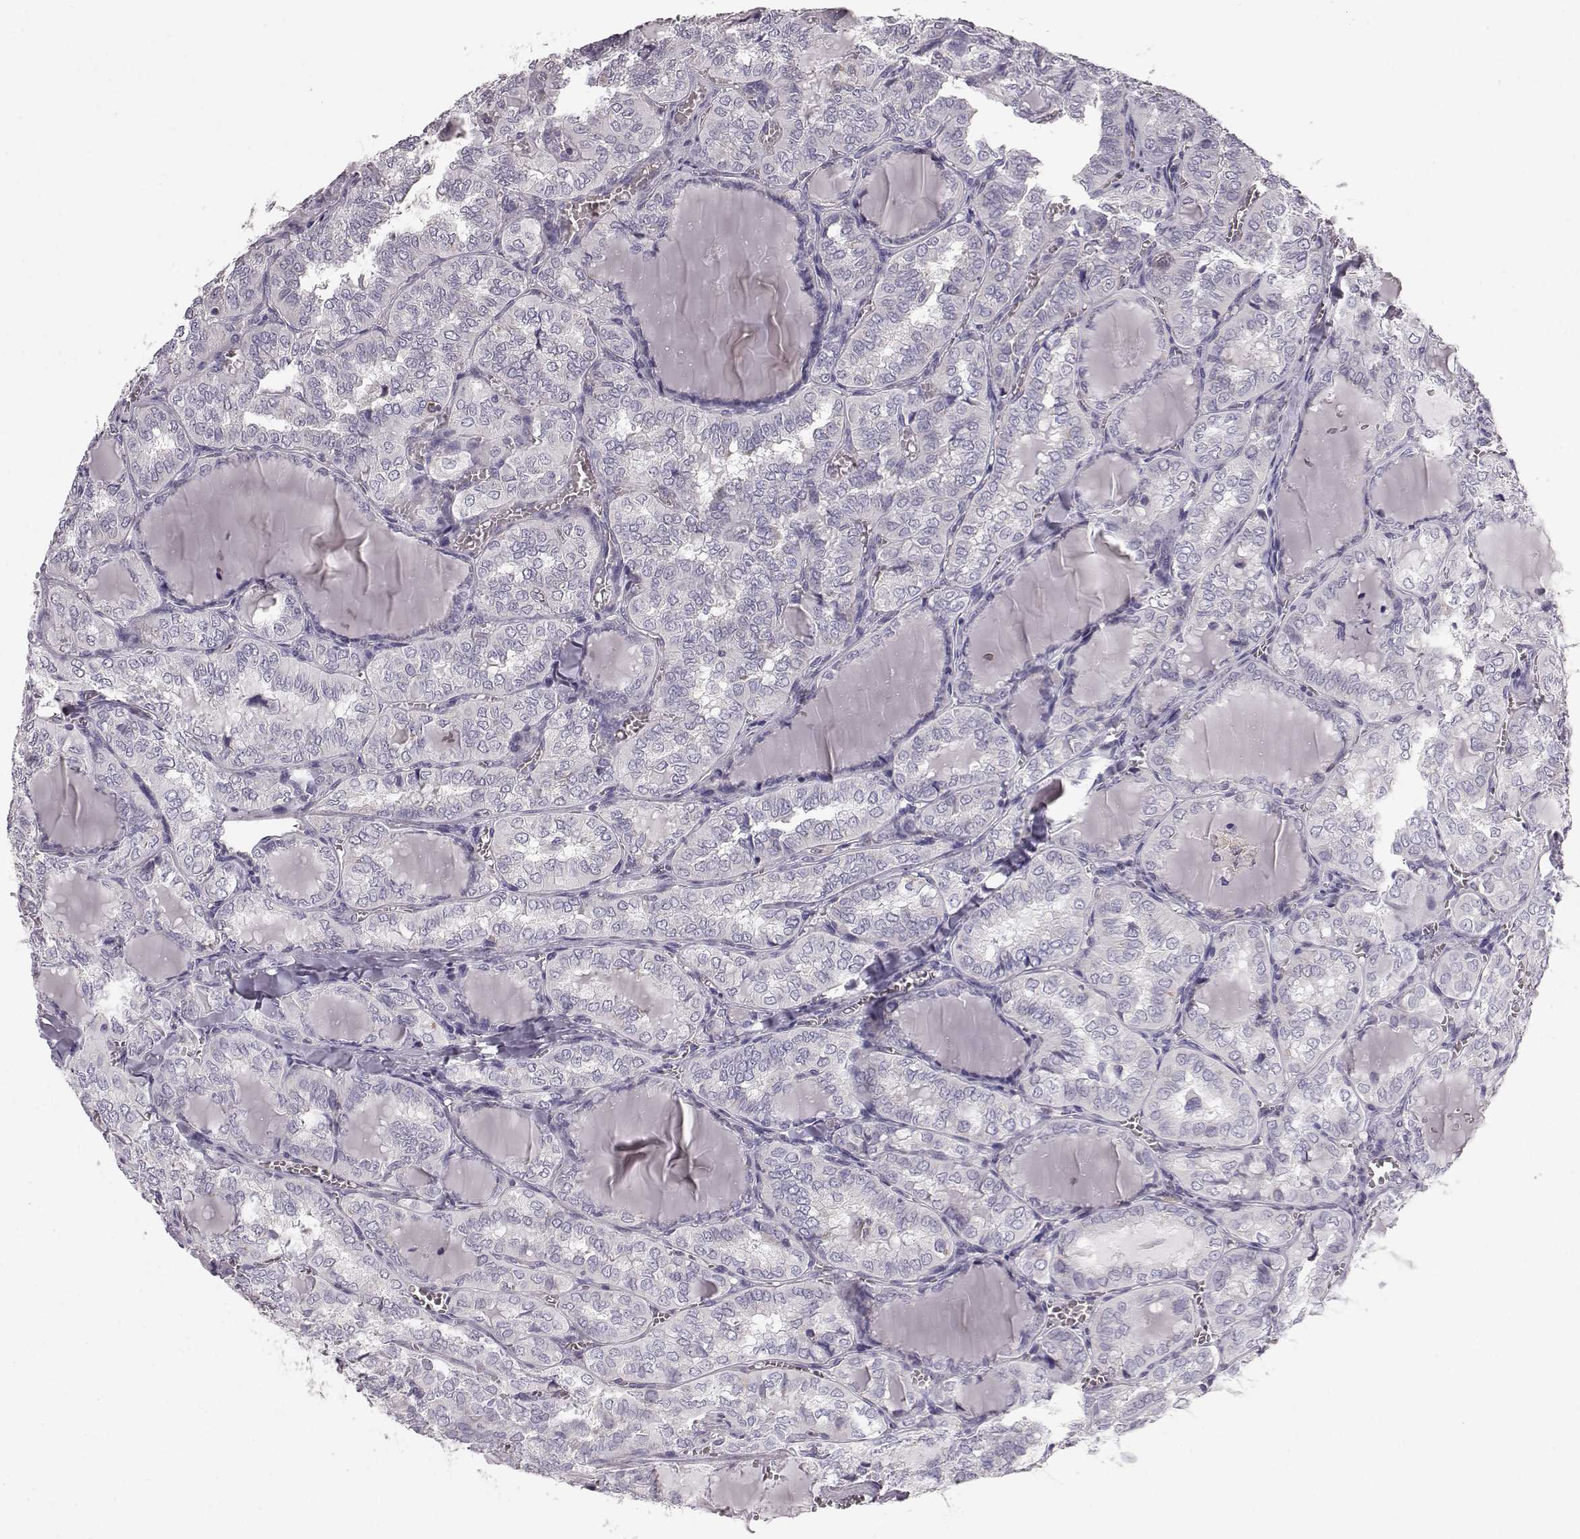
{"staining": {"intensity": "negative", "quantity": "none", "location": "none"}, "tissue": "thyroid cancer", "cell_type": "Tumor cells", "image_type": "cancer", "snomed": [{"axis": "morphology", "description": "Papillary adenocarcinoma, NOS"}, {"axis": "topography", "description": "Thyroid gland"}], "caption": "This histopathology image is of thyroid cancer (papillary adenocarcinoma) stained with IHC to label a protein in brown with the nuclei are counter-stained blue. There is no positivity in tumor cells. (Immunohistochemistry, brightfield microscopy, high magnification).", "gene": "ELOVL5", "patient": {"sex": "female", "age": 41}}